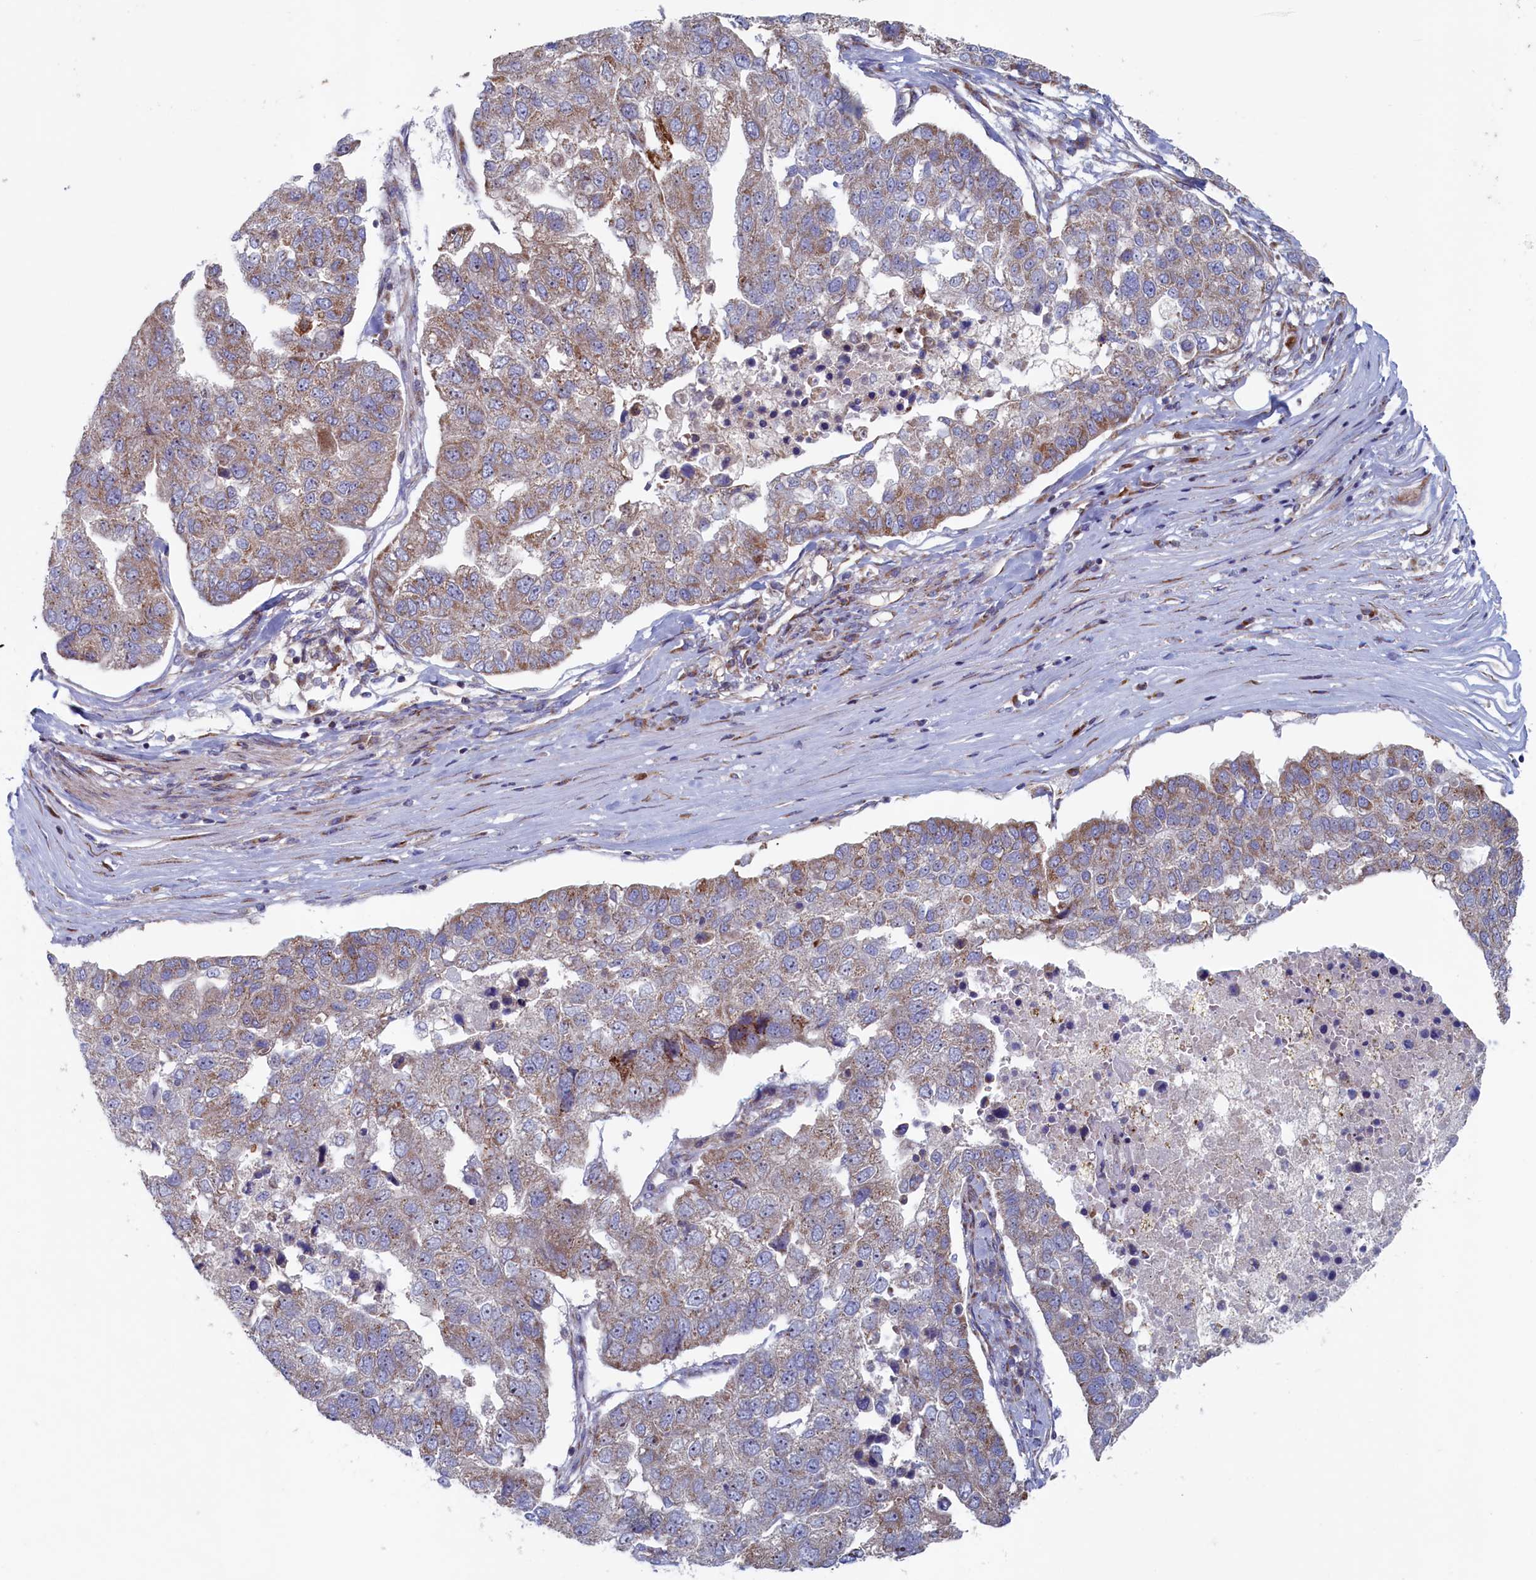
{"staining": {"intensity": "weak", "quantity": "25%-75%", "location": "cytoplasmic/membranous"}, "tissue": "pancreatic cancer", "cell_type": "Tumor cells", "image_type": "cancer", "snomed": [{"axis": "morphology", "description": "Adenocarcinoma, NOS"}, {"axis": "topography", "description": "Pancreas"}], "caption": "Protein analysis of pancreatic adenocarcinoma tissue displays weak cytoplasmic/membranous expression in about 25%-75% of tumor cells. (Stains: DAB in brown, nuclei in blue, Microscopy: brightfield microscopy at high magnification).", "gene": "MTFMT", "patient": {"sex": "female", "age": 61}}